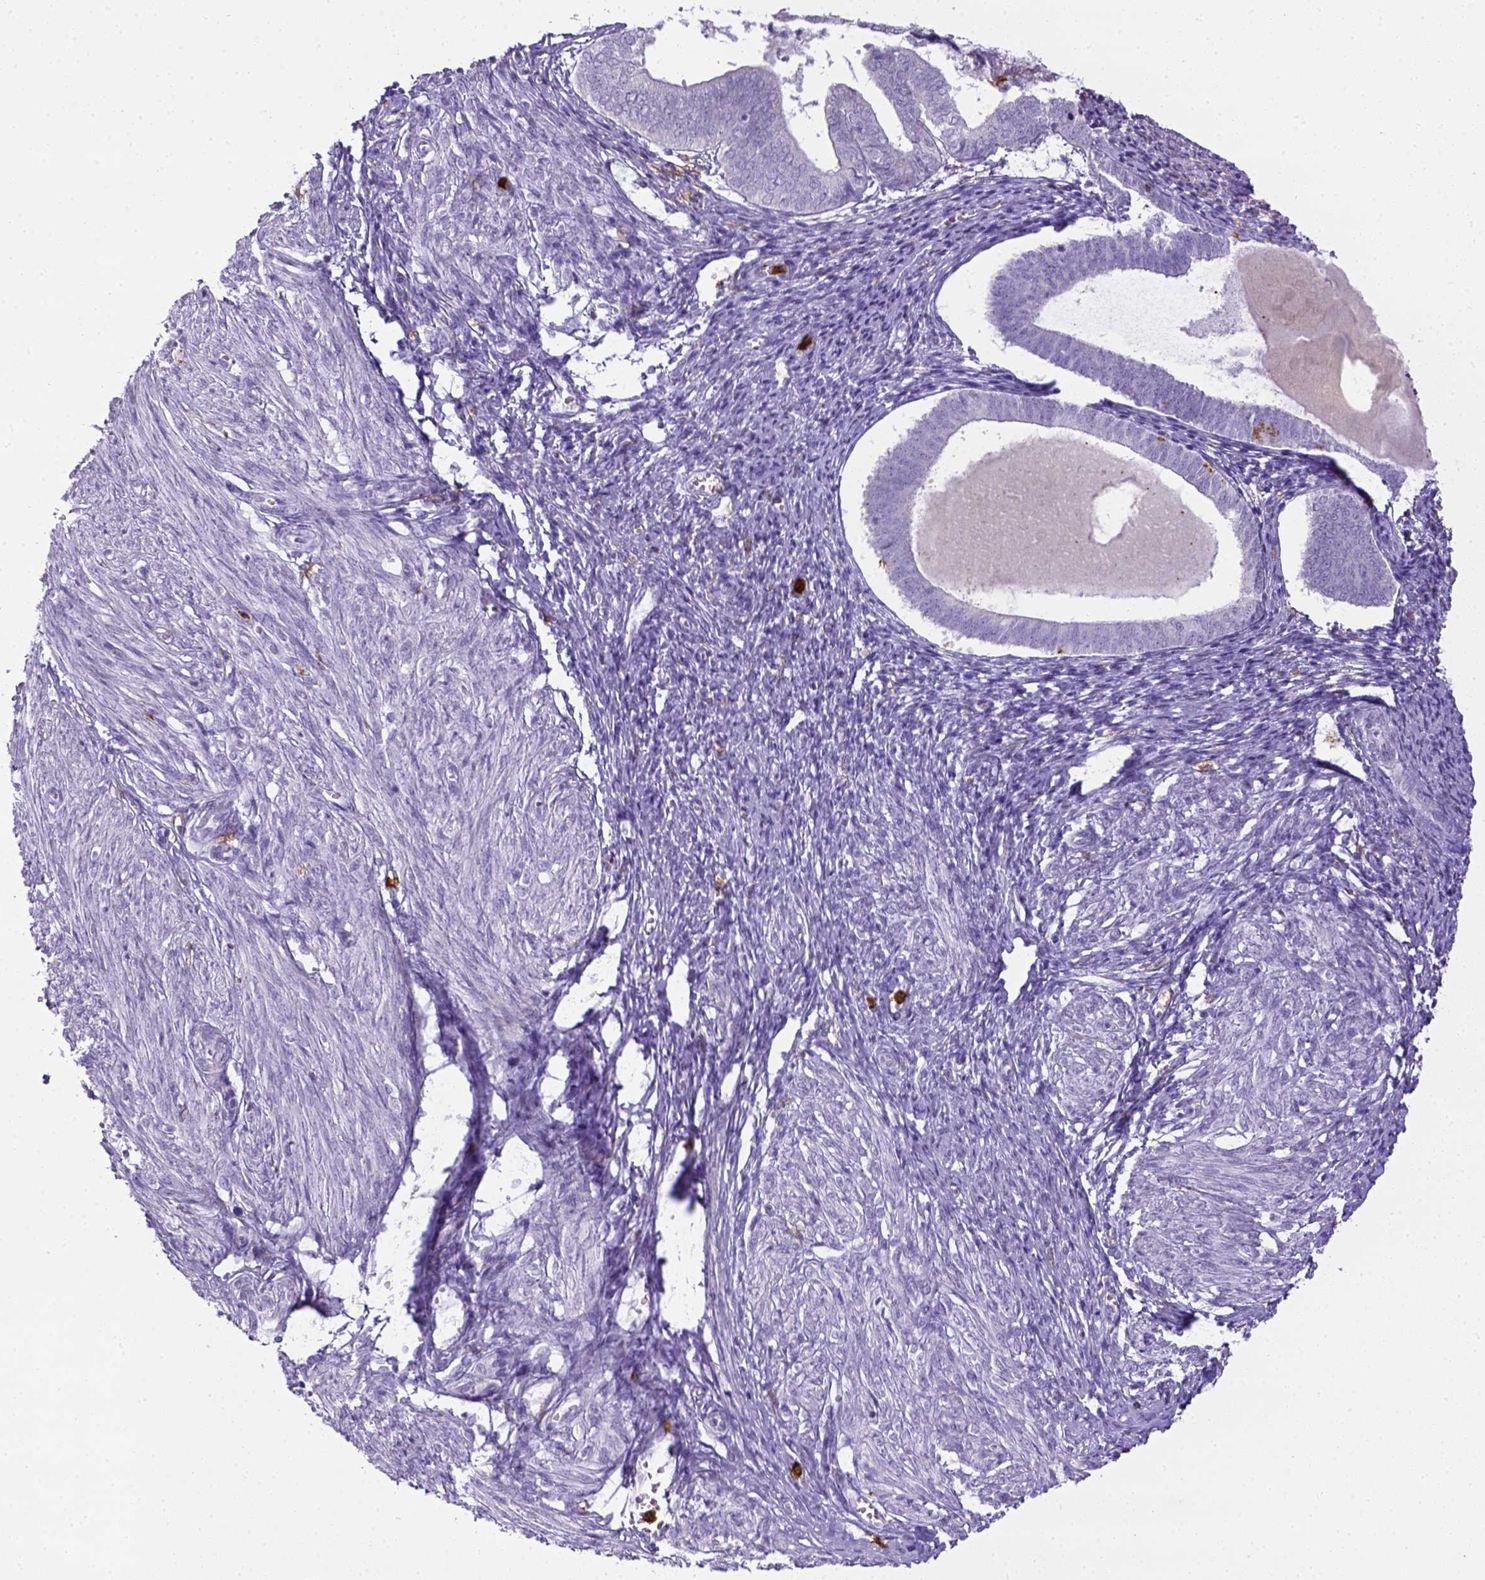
{"staining": {"intensity": "negative", "quantity": "none", "location": "none"}, "tissue": "endometrium", "cell_type": "Cells in endometrial stroma", "image_type": "normal", "snomed": [{"axis": "morphology", "description": "Normal tissue, NOS"}, {"axis": "topography", "description": "Endometrium"}], "caption": "High power microscopy image of an IHC image of normal endometrium, revealing no significant staining in cells in endometrial stroma. The staining was performed using DAB to visualize the protein expression in brown, while the nuclei were stained in blue with hematoxylin (Magnification: 20x).", "gene": "ITGAM", "patient": {"sex": "female", "age": 50}}